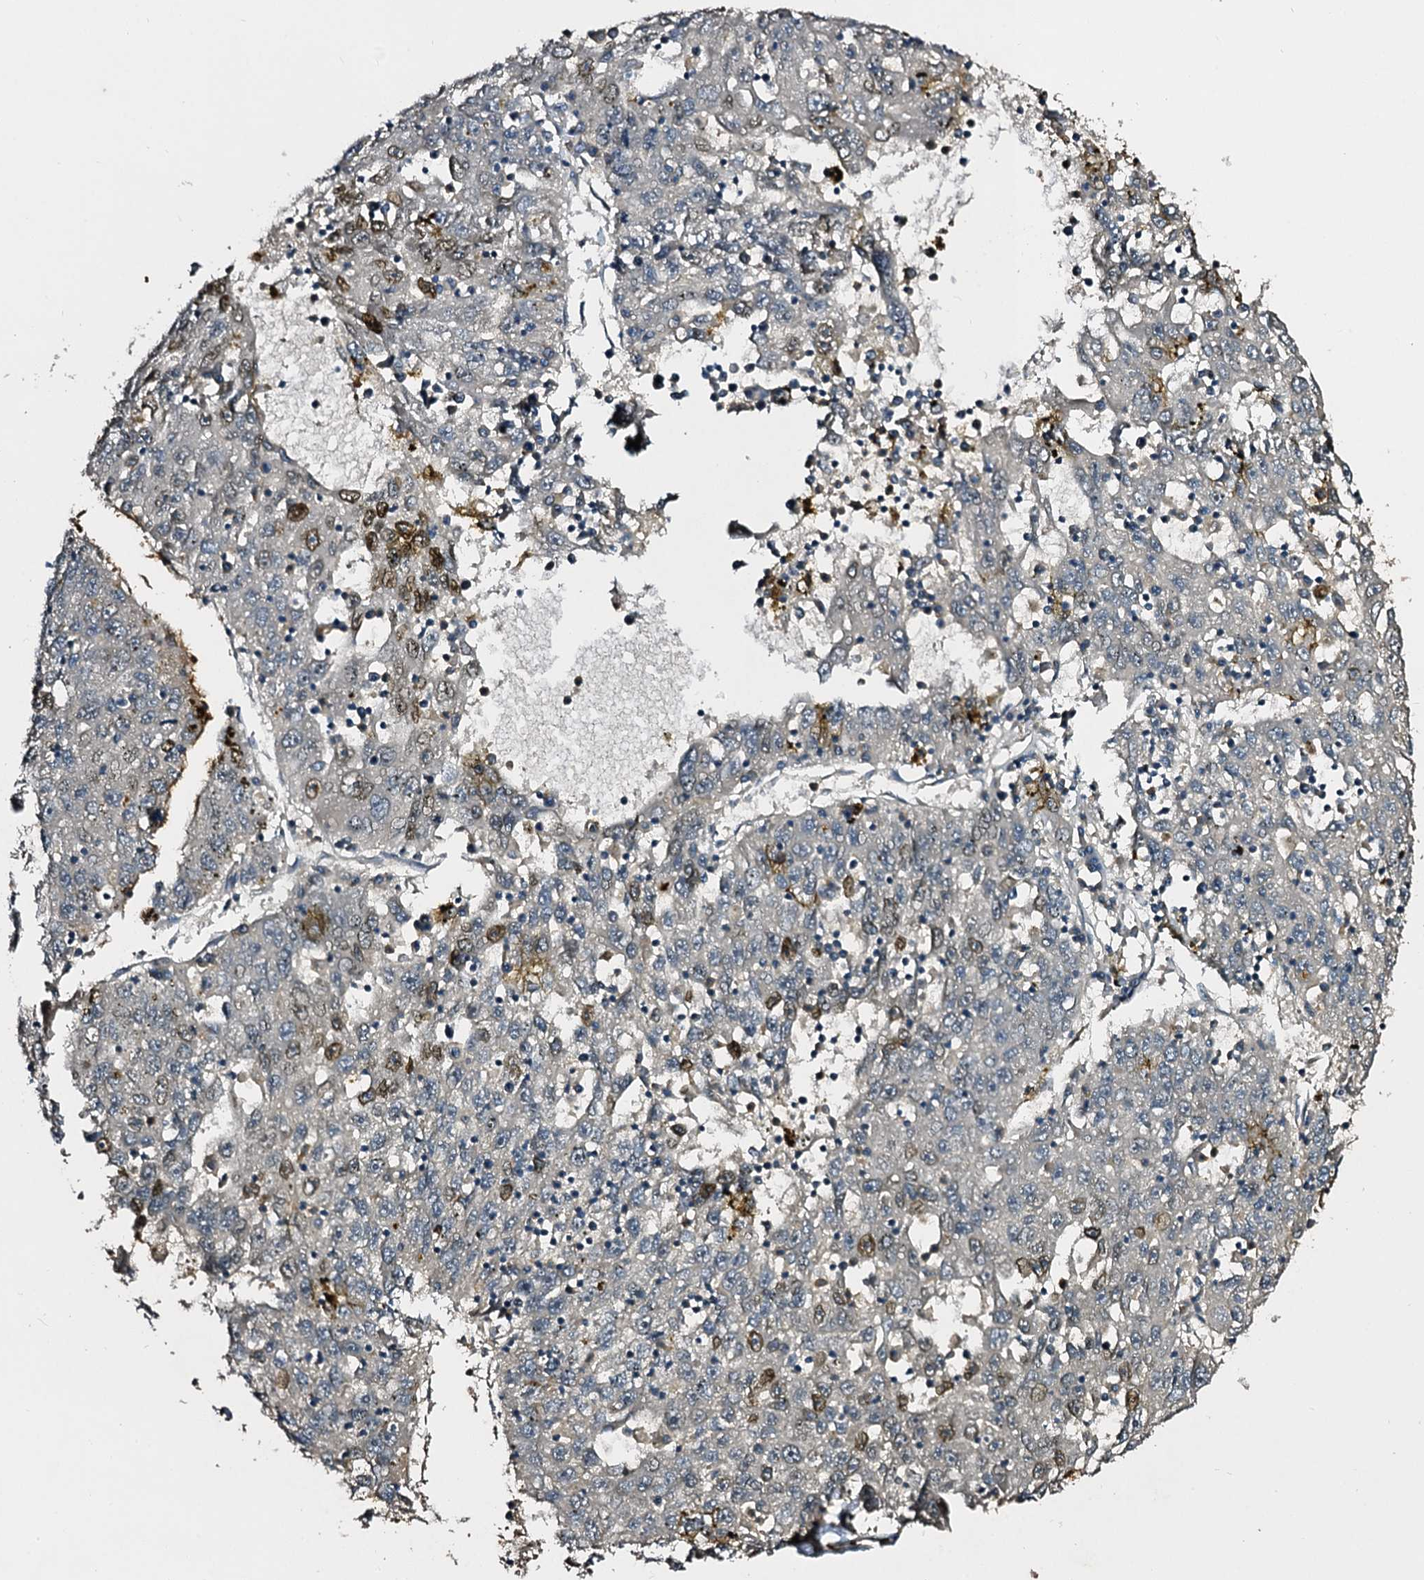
{"staining": {"intensity": "moderate", "quantity": "<25%", "location": "nuclear"}, "tissue": "liver cancer", "cell_type": "Tumor cells", "image_type": "cancer", "snomed": [{"axis": "morphology", "description": "Carcinoma, Hepatocellular, NOS"}, {"axis": "topography", "description": "Liver"}], "caption": "Approximately <25% of tumor cells in human hepatocellular carcinoma (liver) exhibit moderate nuclear protein expression as visualized by brown immunohistochemical staining.", "gene": "SLC11A2", "patient": {"sex": "male", "age": 49}}